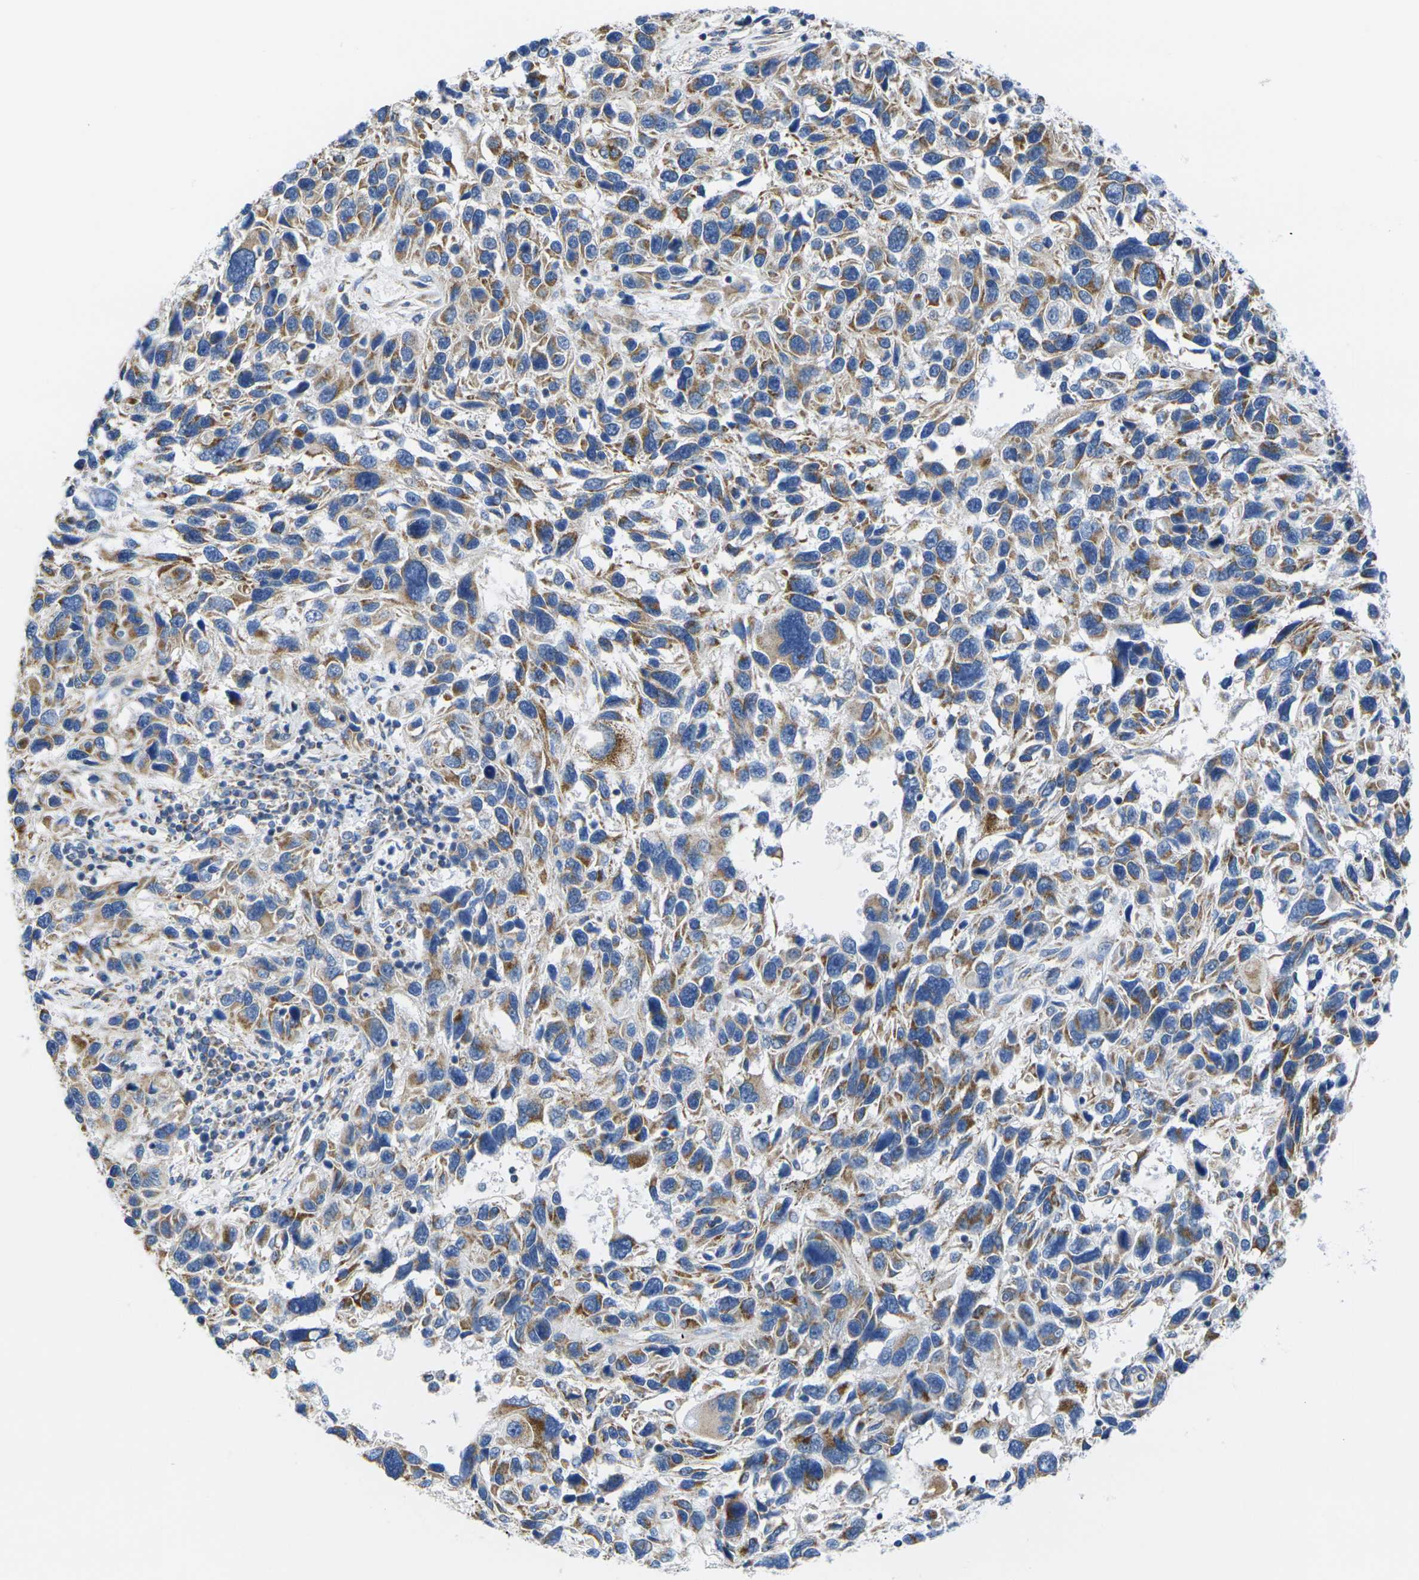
{"staining": {"intensity": "moderate", "quantity": ">75%", "location": "cytoplasmic/membranous"}, "tissue": "melanoma", "cell_type": "Tumor cells", "image_type": "cancer", "snomed": [{"axis": "morphology", "description": "Malignant melanoma, NOS"}, {"axis": "topography", "description": "Skin"}], "caption": "DAB immunohistochemical staining of melanoma reveals moderate cytoplasmic/membranous protein expression in about >75% of tumor cells.", "gene": "TMEM204", "patient": {"sex": "male", "age": 53}}